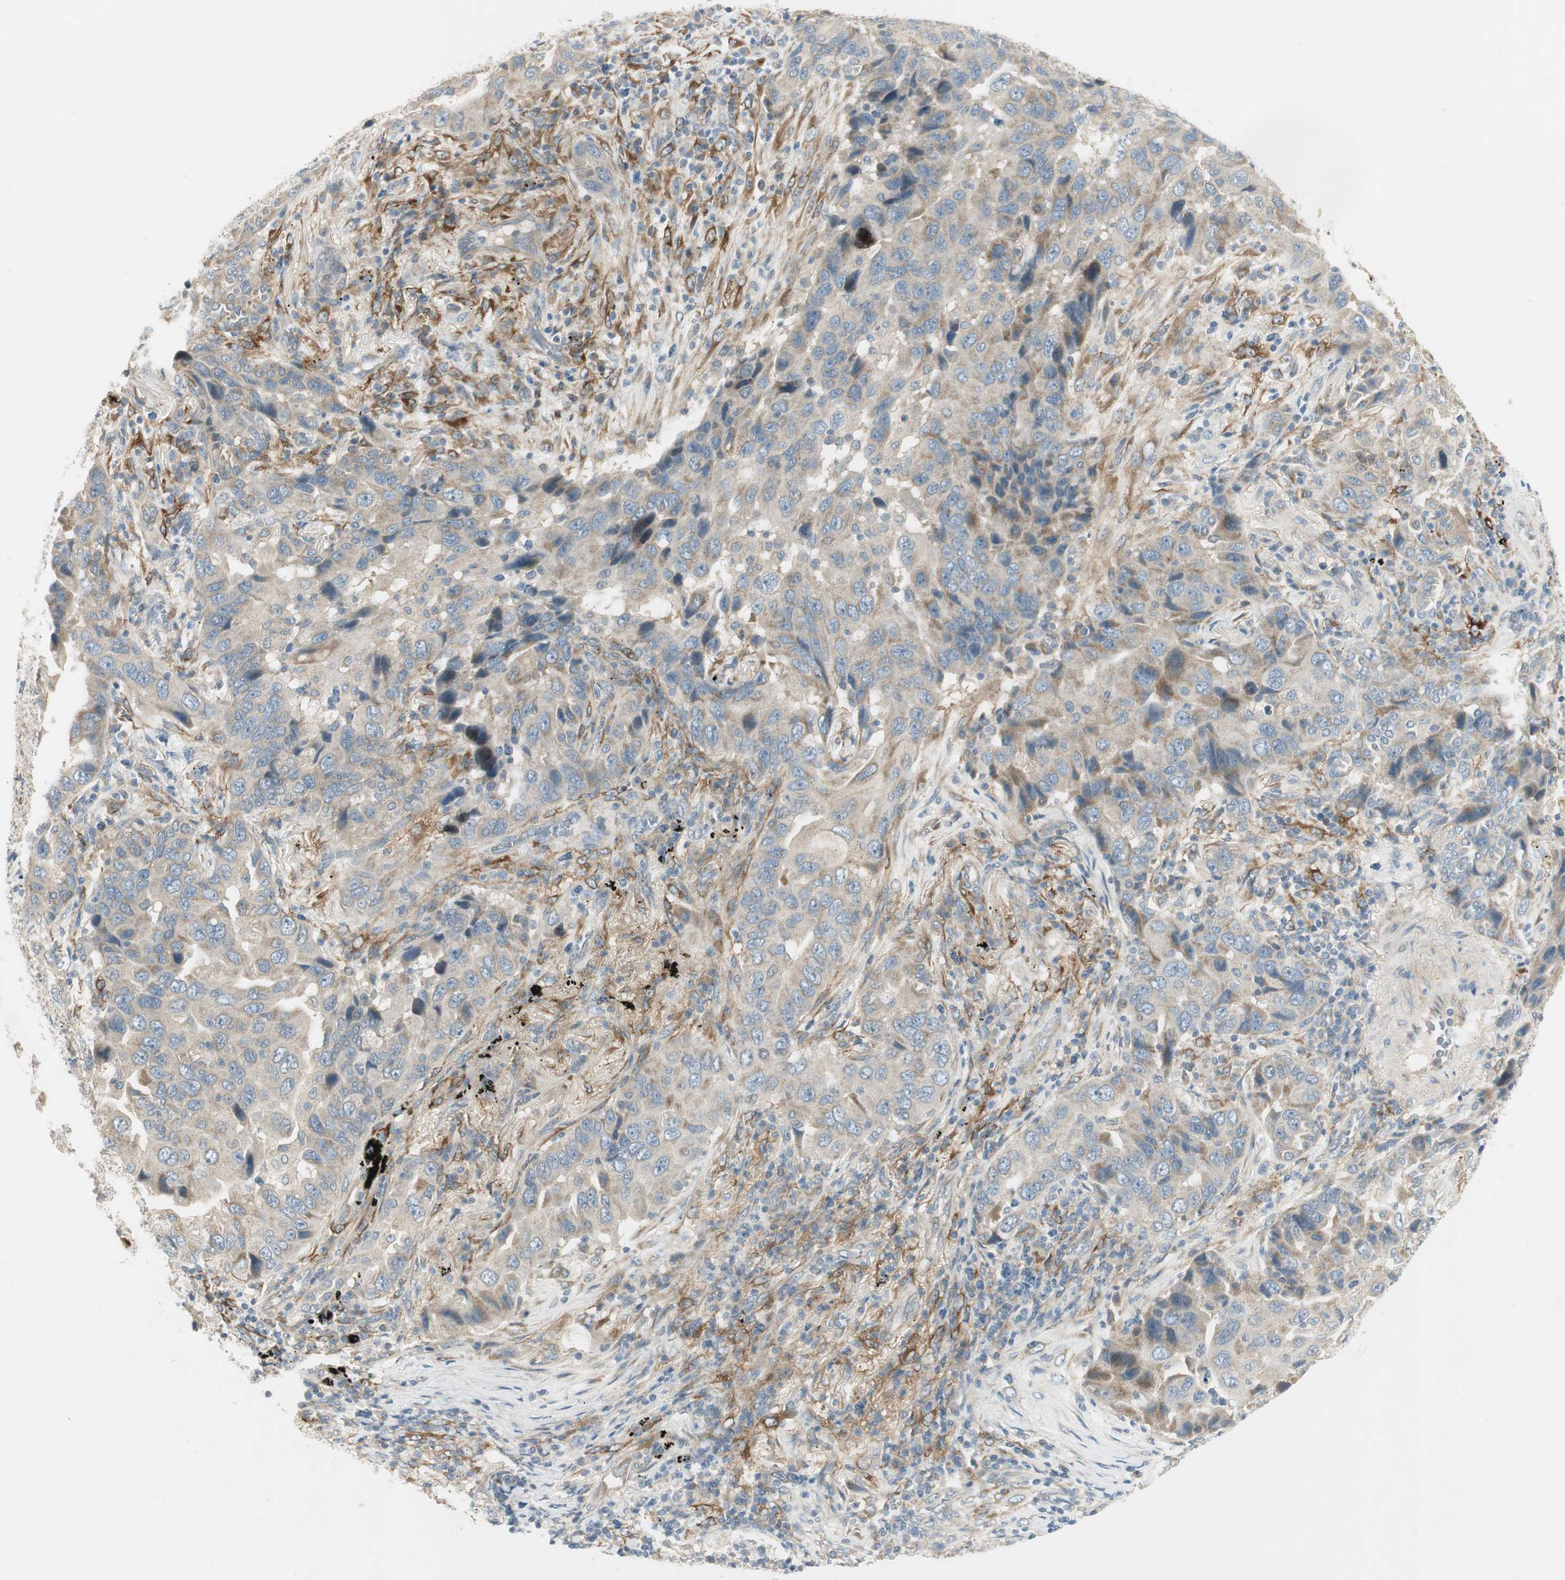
{"staining": {"intensity": "weak", "quantity": "25%-75%", "location": "cytoplasmic/membranous"}, "tissue": "lung cancer", "cell_type": "Tumor cells", "image_type": "cancer", "snomed": [{"axis": "morphology", "description": "Adenocarcinoma, NOS"}, {"axis": "topography", "description": "Lung"}], "caption": "The immunohistochemical stain shows weak cytoplasmic/membranous expression in tumor cells of adenocarcinoma (lung) tissue. (IHC, brightfield microscopy, high magnification).", "gene": "STON1-GTF2A1L", "patient": {"sex": "female", "age": 65}}